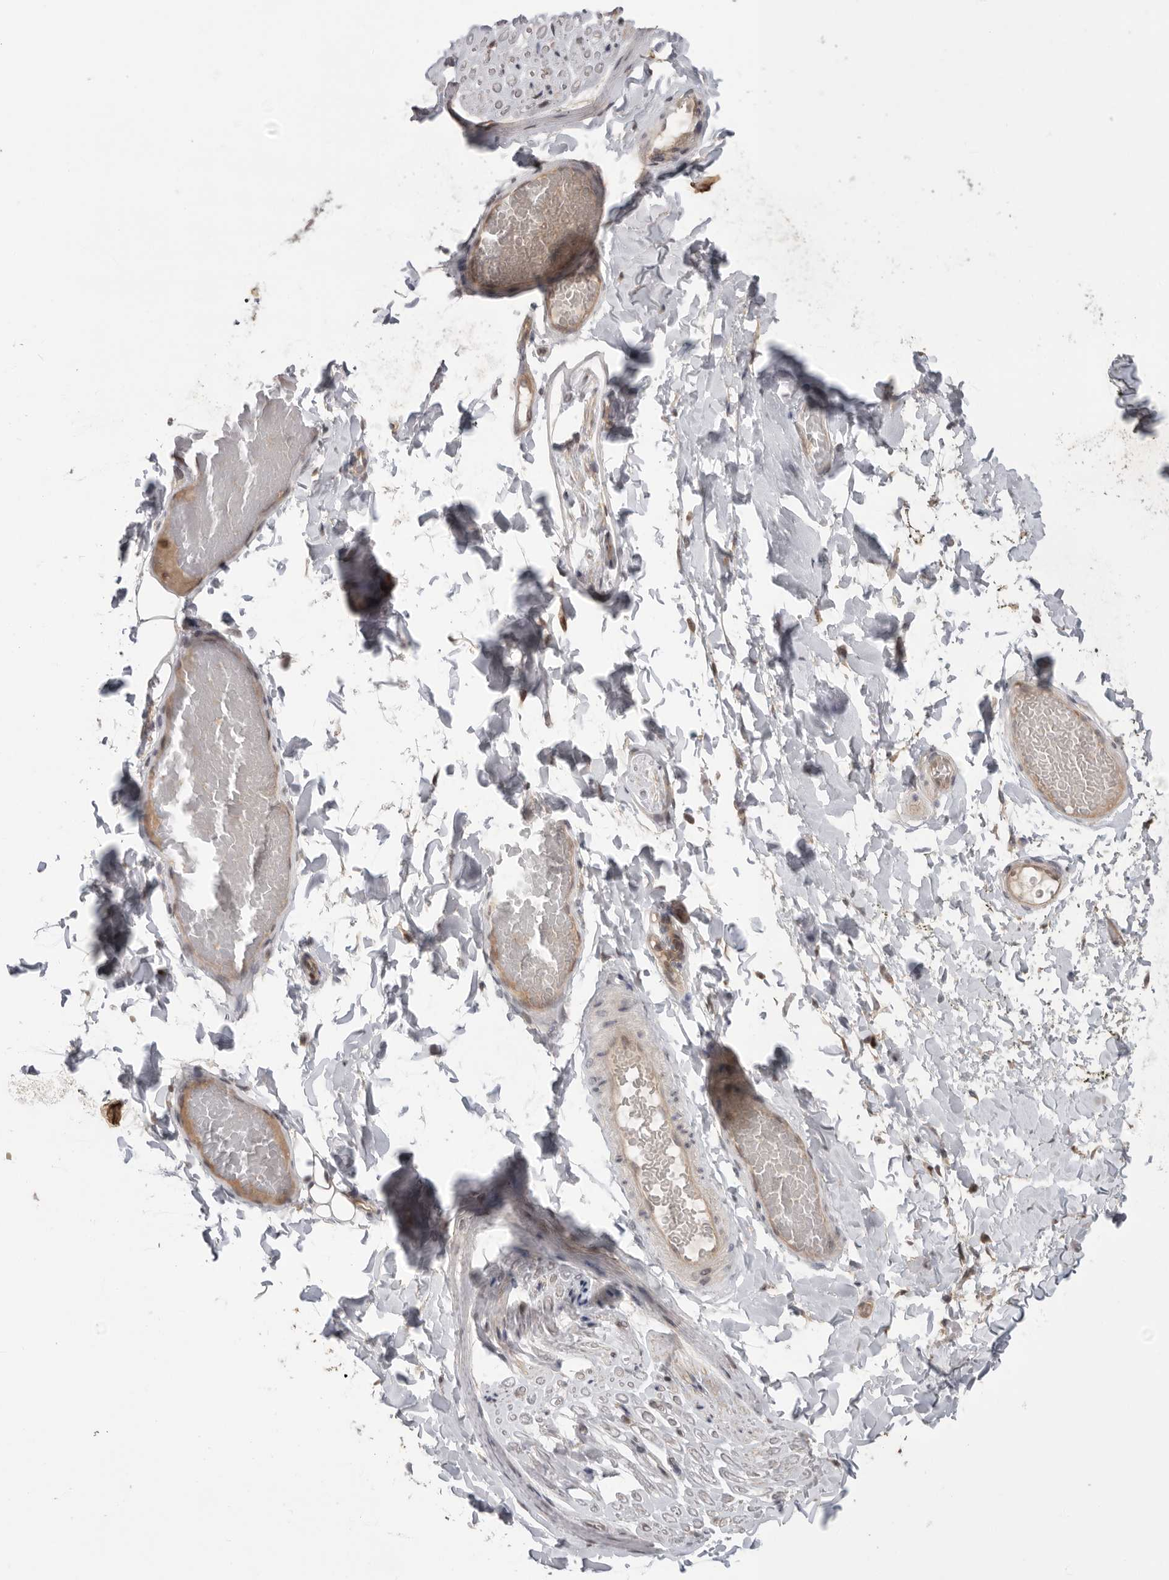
{"staining": {"intensity": "negative", "quantity": "none", "location": "none"}, "tissue": "adipose tissue", "cell_type": "Adipocytes", "image_type": "normal", "snomed": [{"axis": "morphology", "description": "Normal tissue, NOS"}, {"axis": "topography", "description": "Adipose tissue"}, {"axis": "topography", "description": "Vascular tissue"}, {"axis": "topography", "description": "Peripheral nerve tissue"}], "caption": "This is a histopathology image of immunohistochemistry staining of unremarkable adipose tissue, which shows no positivity in adipocytes.", "gene": "KLK5", "patient": {"sex": "male", "age": 25}}